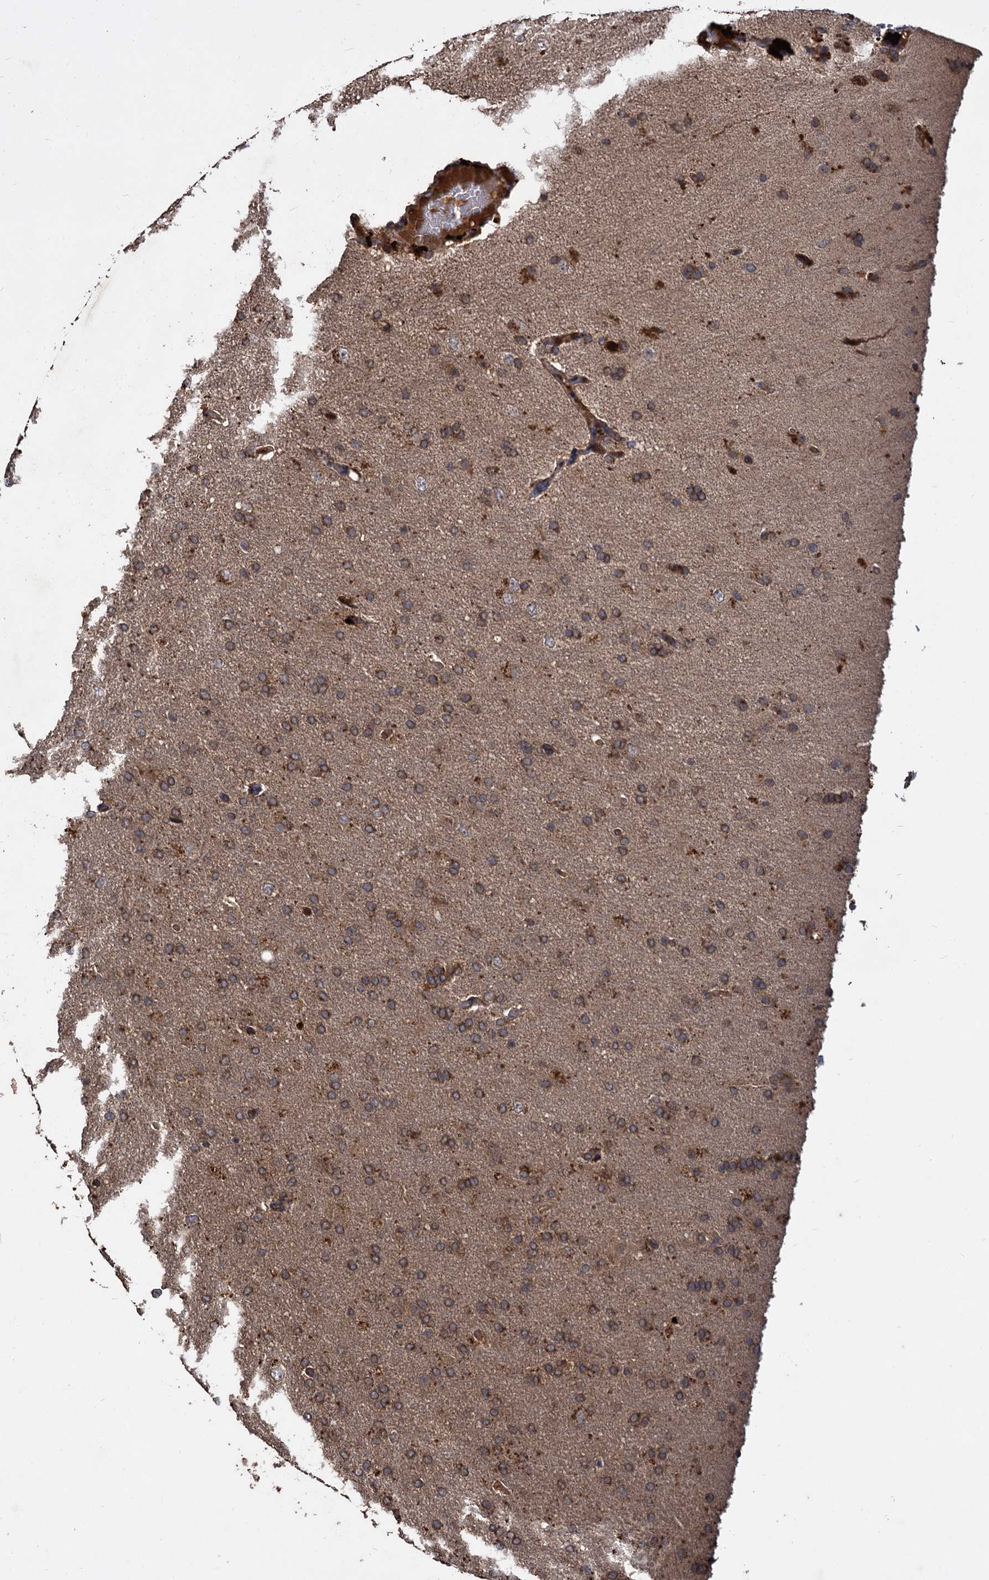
{"staining": {"intensity": "moderate", "quantity": "<25%", "location": "cytoplasmic/membranous"}, "tissue": "glioma", "cell_type": "Tumor cells", "image_type": "cancer", "snomed": [{"axis": "morphology", "description": "Glioma, malignant, High grade"}, {"axis": "topography", "description": "Brain"}], "caption": "Immunohistochemistry micrograph of glioma stained for a protein (brown), which demonstrates low levels of moderate cytoplasmic/membranous staining in about <25% of tumor cells.", "gene": "GCLC", "patient": {"sex": "male", "age": 72}}